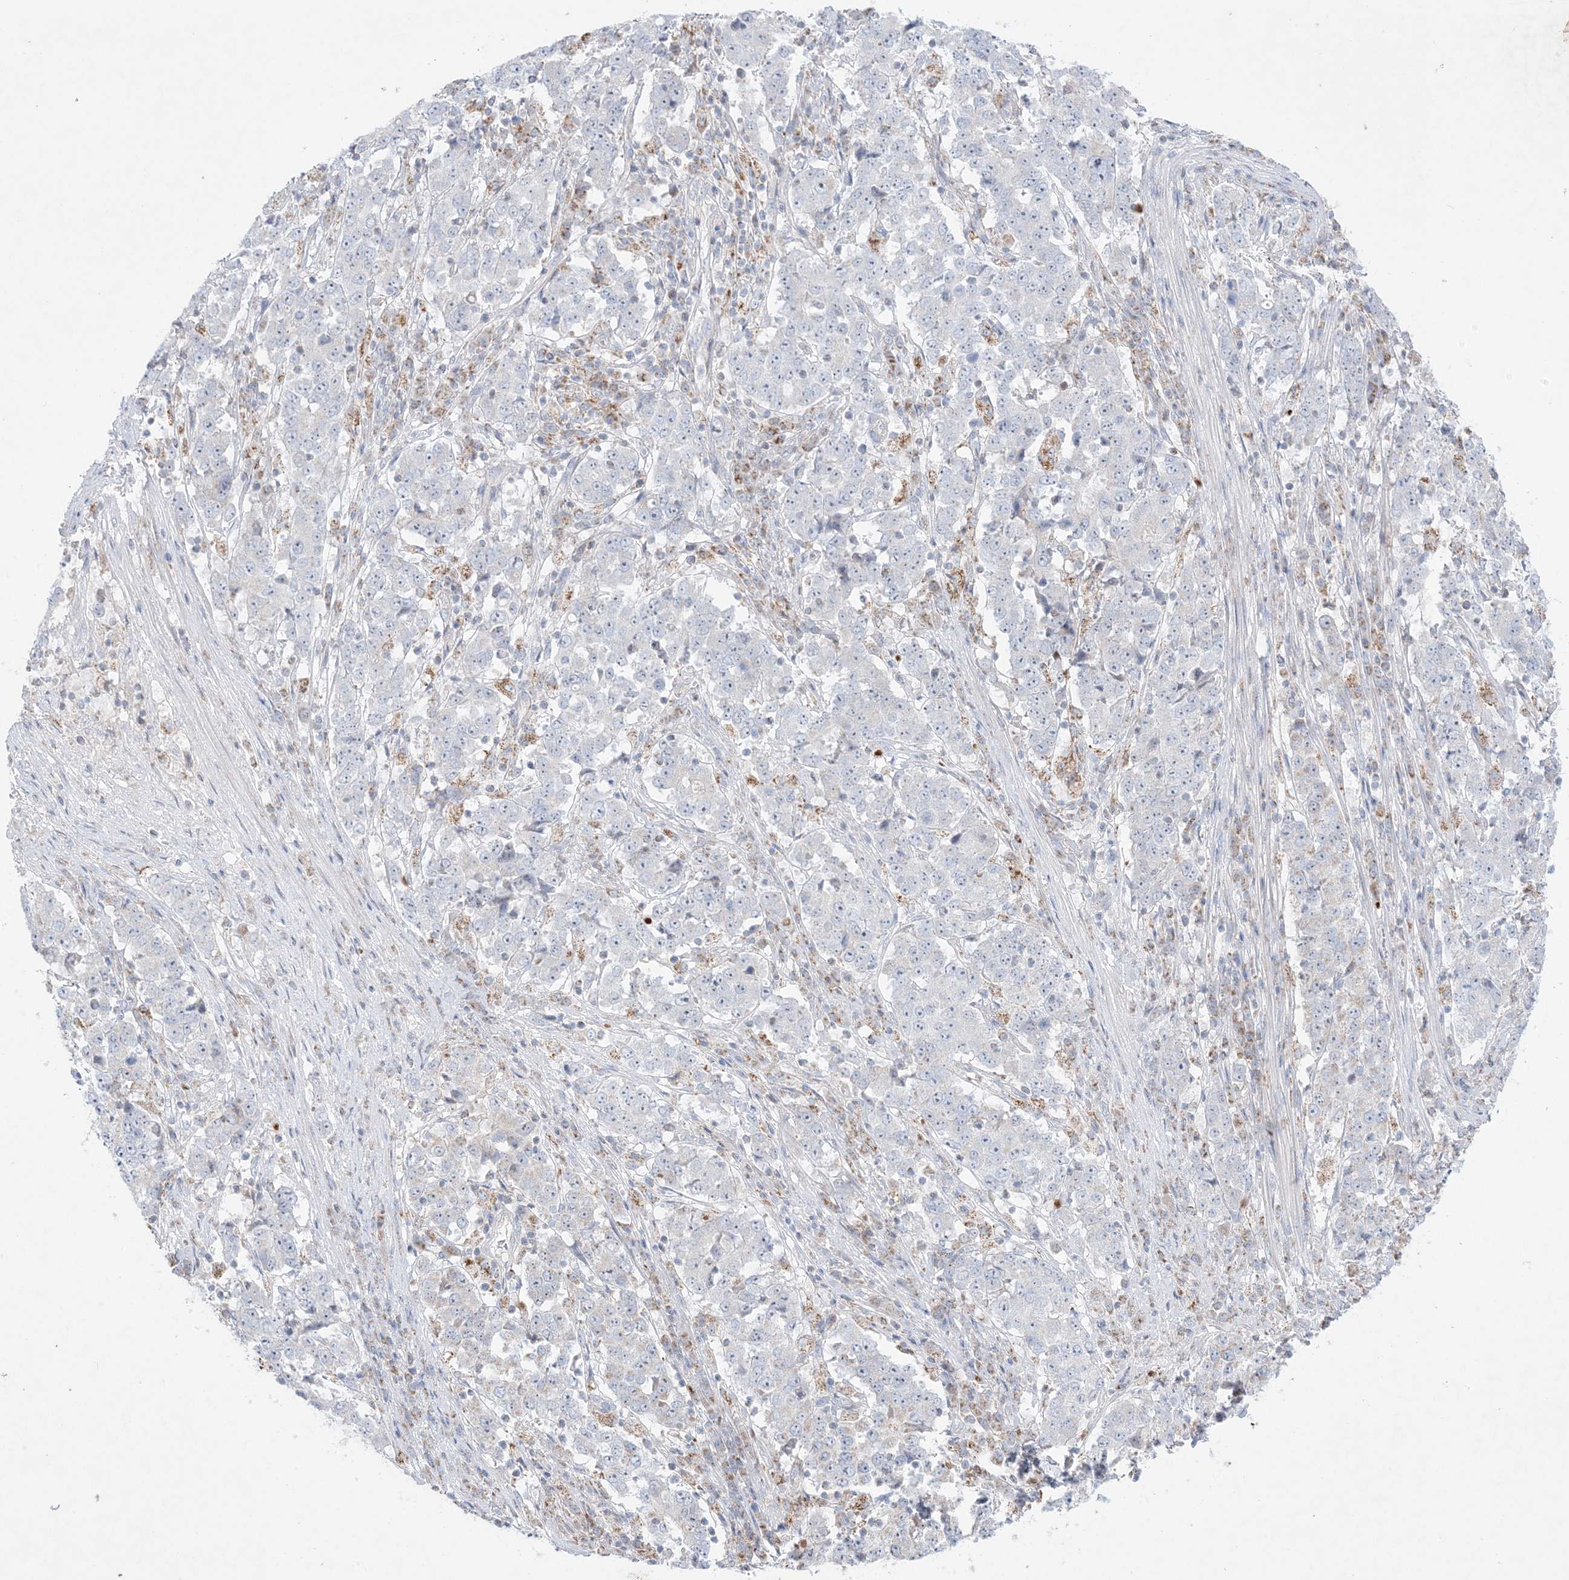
{"staining": {"intensity": "negative", "quantity": "none", "location": "none"}, "tissue": "stomach cancer", "cell_type": "Tumor cells", "image_type": "cancer", "snomed": [{"axis": "morphology", "description": "Adenocarcinoma, NOS"}, {"axis": "topography", "description": "Stomach"}], "caption": "Tumor cells show no significant protein expression in adenocarcinoma (stomach).", "gene": "KCTD6", "patient": {"sex": "male", "age": 59}}